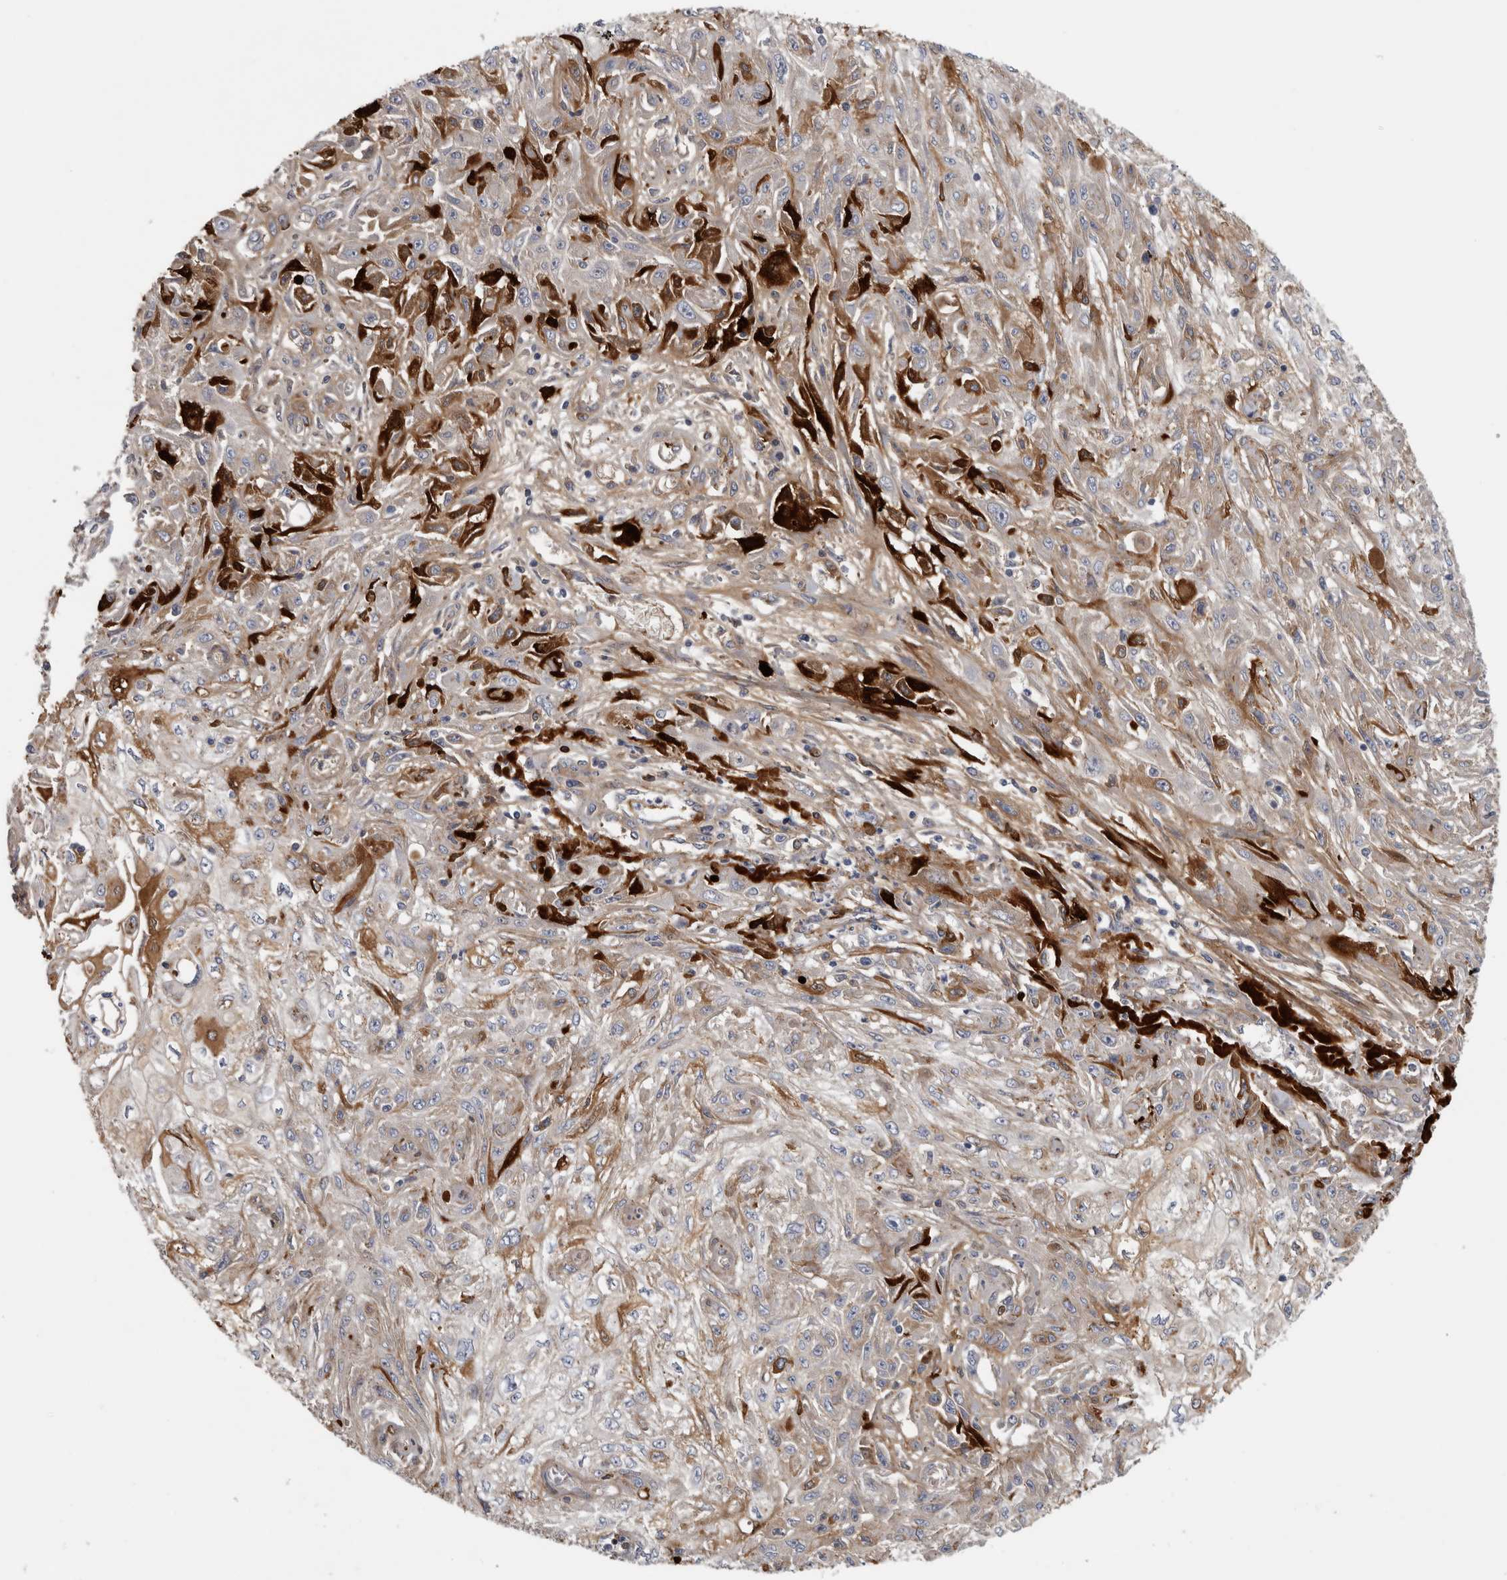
{"staining": {"intensity": "weak", "quantity": "<25%", "location": "cytoplasmic/membranous"}, "tissue": "skin cancer", "cell_type": "Tumor cells", "image_type": "cancer", "snomed": [{"axis": "morphology", "description": "Squamous cell carcinoma, NOS"}, {"axis": "morphology", "description": "Squamous cell carcinoma, metastatic, NOS"}, {"axis": "topography", "description": "Skin"}, {"axis": "topography", "description": "Lymph node"}], "caption": "An IHC image of skin cancer (squamous cell carcinoma) is shown. There is no staining in tumor cells of skin cancer (squamous cell carcinoma).", "gene": "ATXN2", "patient": {"sex": "male", "age": 75}}